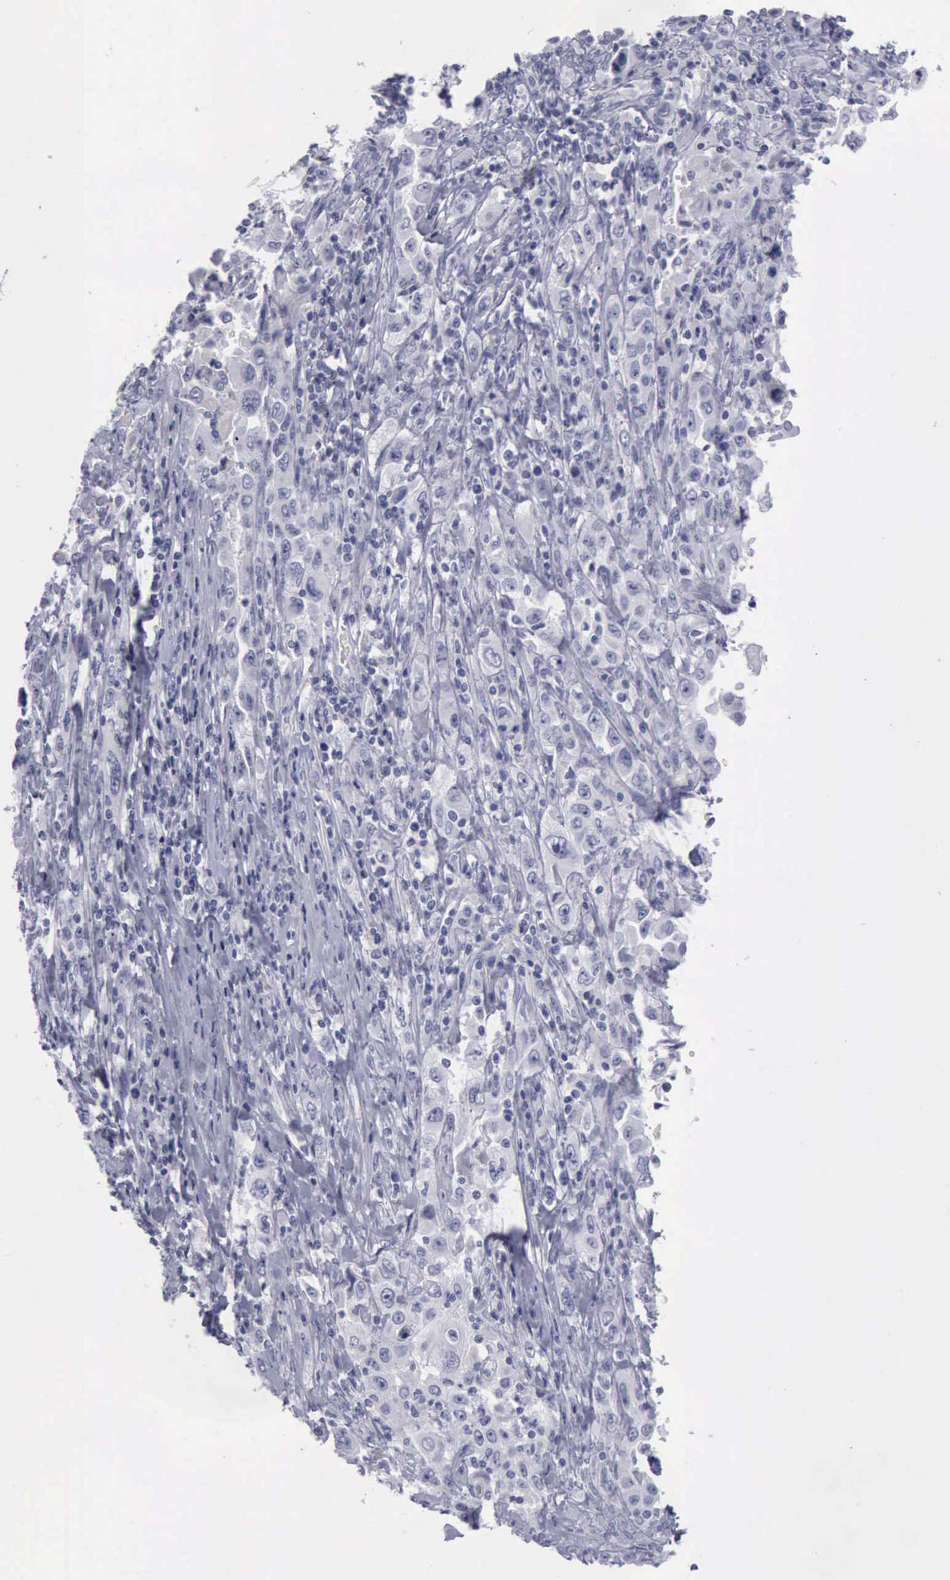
{"staining": {"intensity": "negative", "quantity": "none", "location": "none"}, "tissue": "pancreatic cancer", "cell_type": "Tumor cells", "image_type": "cancer", "snomed": [{"axis": "morphology", "description": "Adenocarcinoma, NOS"}, {"axis": "topography", "description": "Pancreas"}], "caption": "This is a photomicrograph of IHC staining of adenocarcinoma (pancreatic), which shows no expression in tumor cells. (Stains: DAB IHC with hematoxylin counter stain, Microscopy: brightfield microscopy at high magnification).", "gene": "KRT13", "patient": {"sex": "male", "age": 70}}